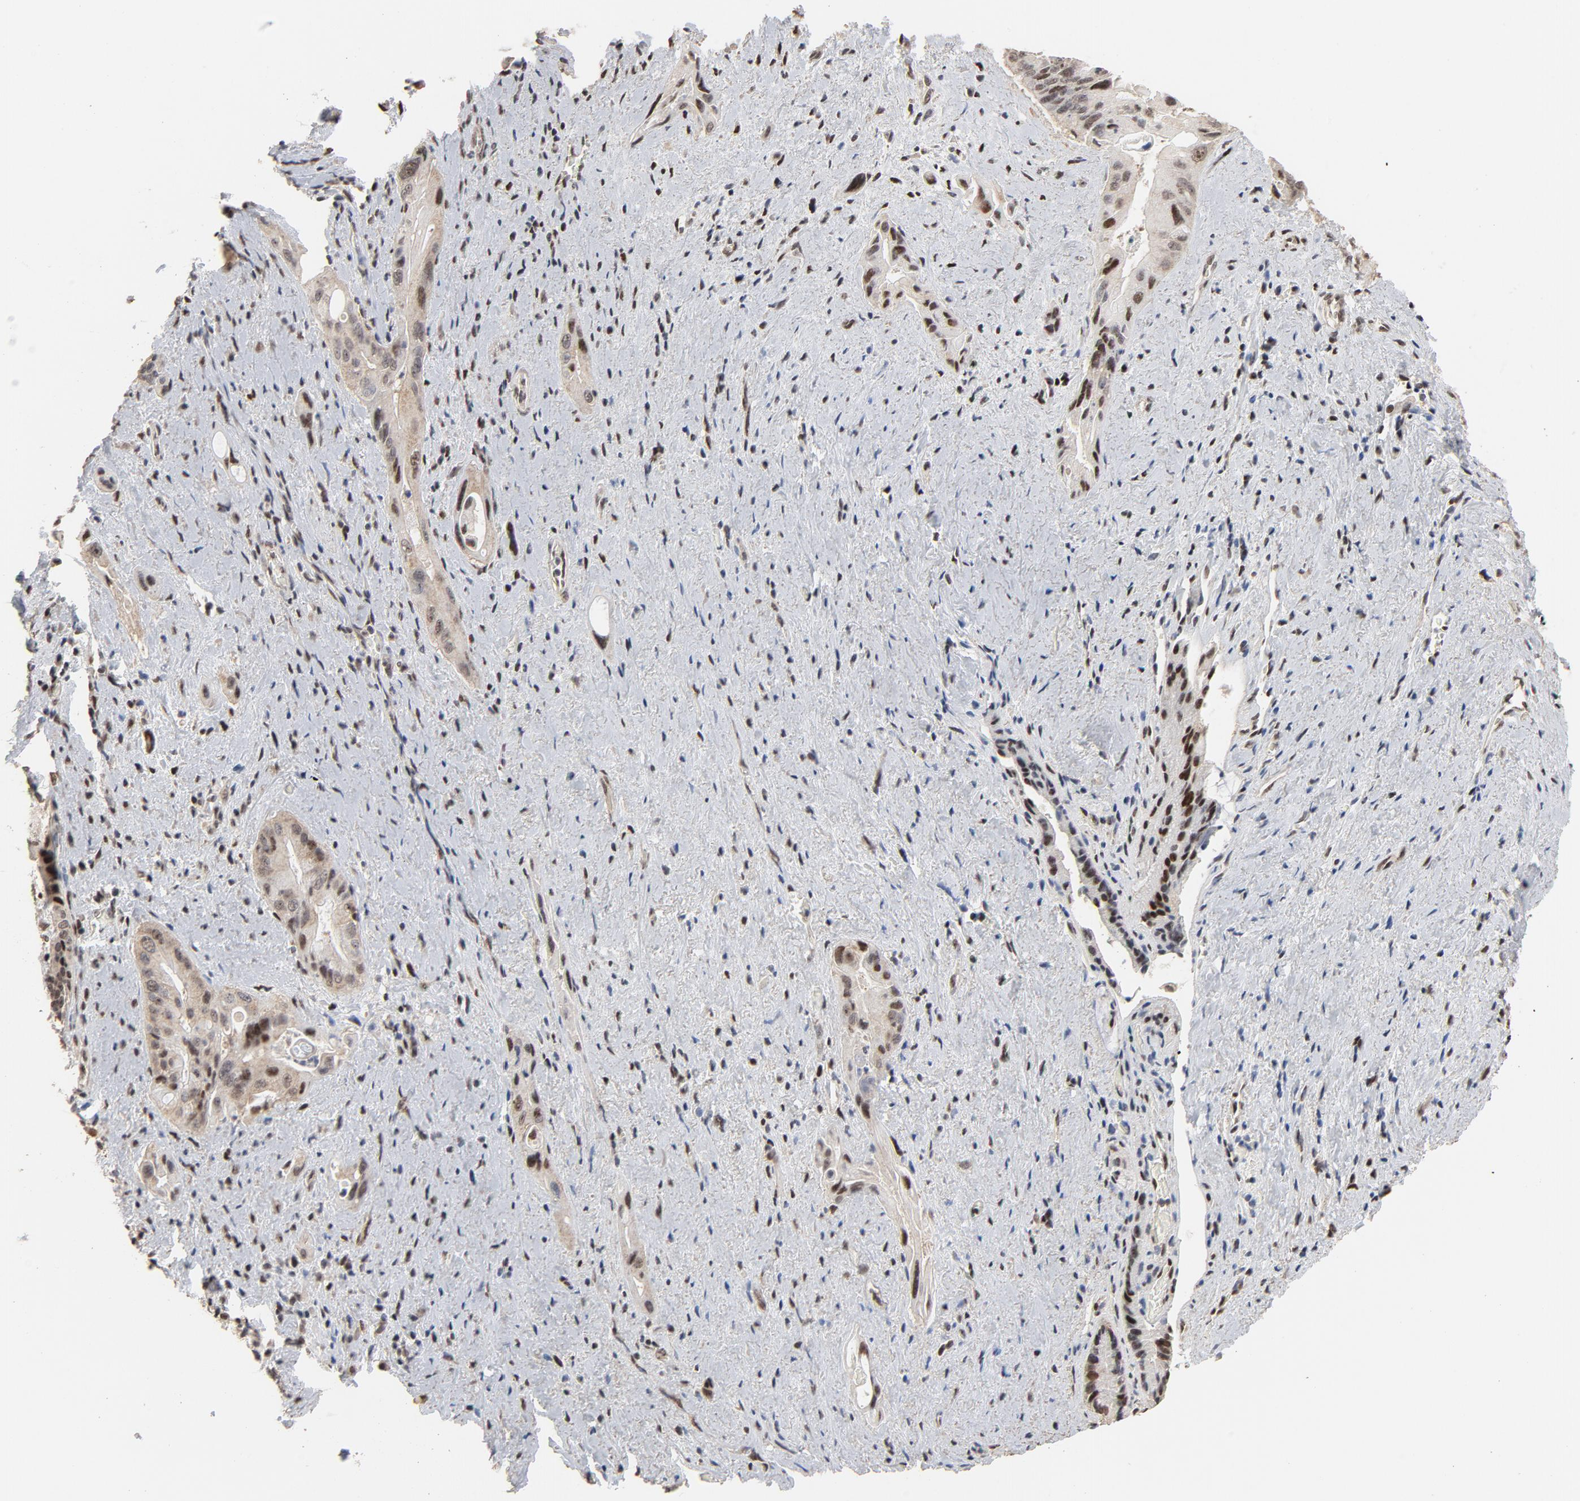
{"staining": {"intensity": "moderate", "quantity": ">75%", "location": "nuclear"}, "tissue": "pancreatic cancer", "cell_type": "Tumor cells", "image_type": "cancer", "snomed": [{"axis": "morphology", "description": "Adenocarcinoma, NOS"}, {"axis": "topography", "description": "Pancreas"}], "caption": "This is a photomicrograph of immunohistochemistry staining of pancreatic cancer (adenocarcinoma), which shows moderate positivity in the nuclear of tumor cells.", "gene": "TP53RK", "patient": {"sex": "male", "age": 77}}